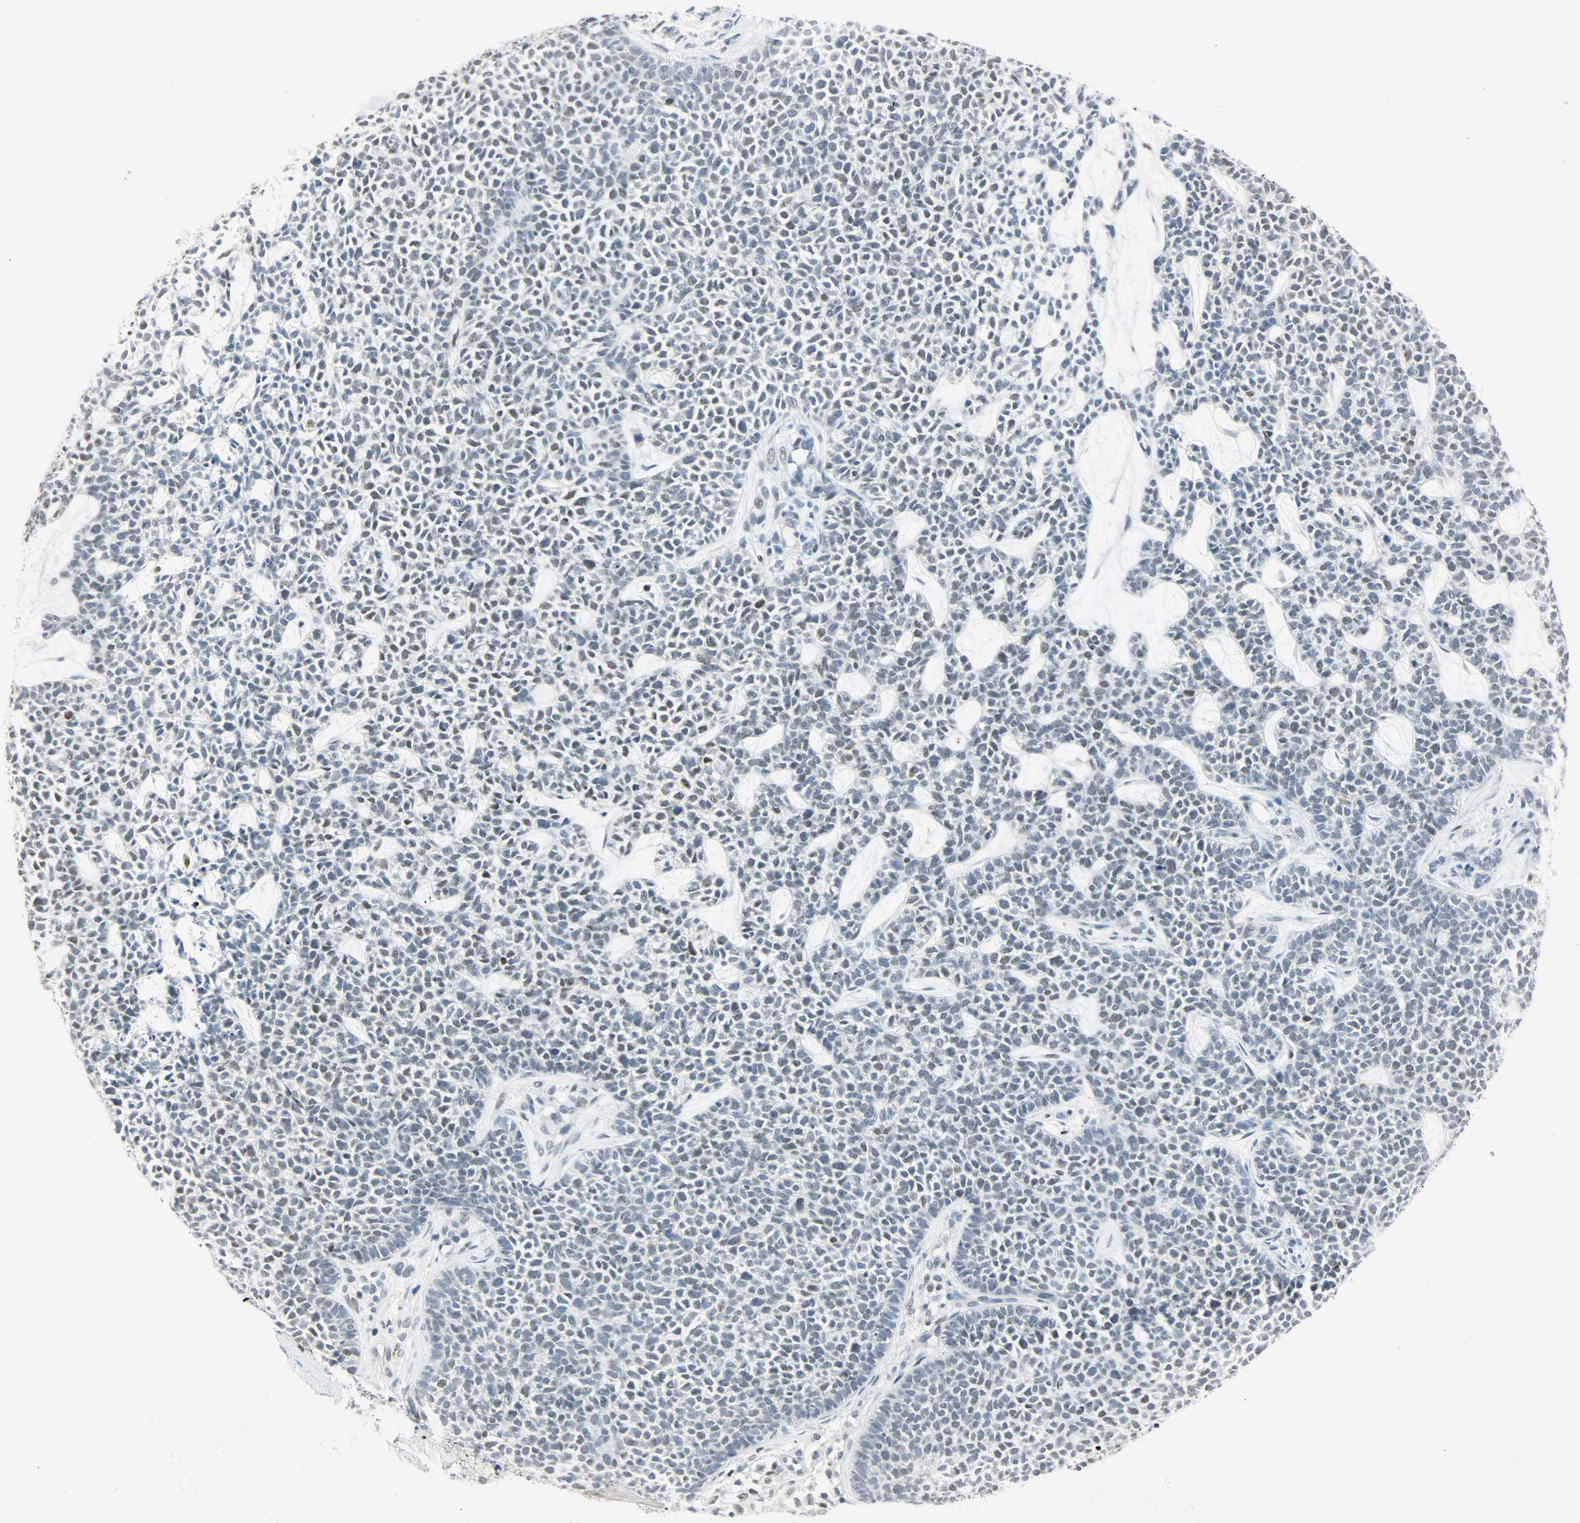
{"staining": {"intensity": "negative", "quantity": "none", "location": "none"}, "tissue": "skin cancer", "cell_type": "Tumor cells", "image_type": "cancer", "snomed": [{"axis": "morphology", "description": "Basal cell carcinoma"}, {"axis": "topography", "description": "Skin"}], "caption": "This is an IHC micrograph of skin basal cell carcinoma. There is no staining in tumor cells.", "gene": "PPARG", "patient": {"sex": "female", "age": 84}}